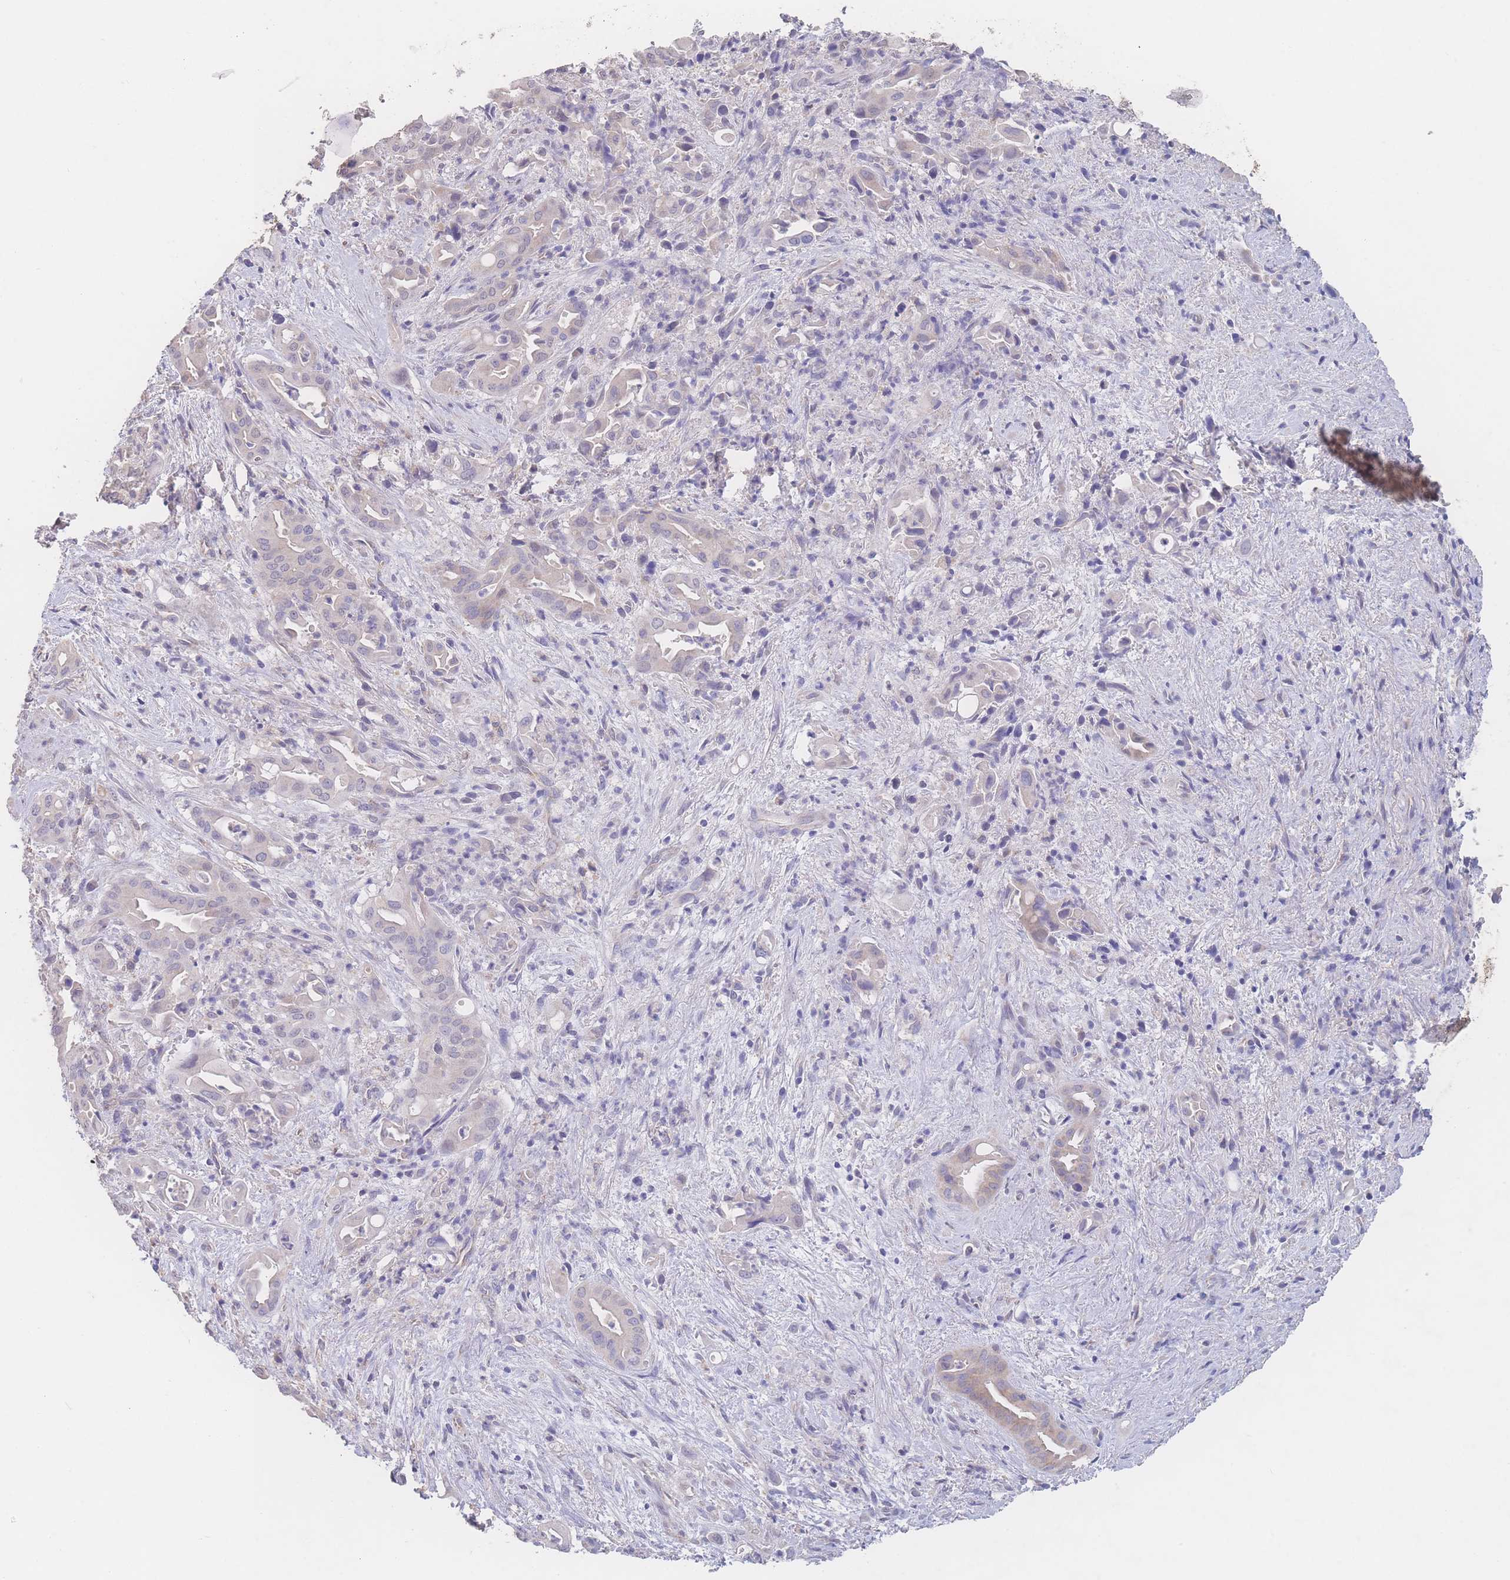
{"staining": {"intensity": "negative", "quantity": "none", "location": "none"}, "tissue": "liver cancer", "cell_type": "Tumor cells", "image_type": "cancer", "snomed": [{"axis": "morphology", "description": "Cholangiocarcinoma"}, {"axis": "topography", "description": "Liver"}], "caption": "The immunohistochemistry (IHC) histopathology image has no significant expression in tumor cells of liver cancer tissue.", "gene": "GIPR", "patient": {"sex": "female", "age": 68}}